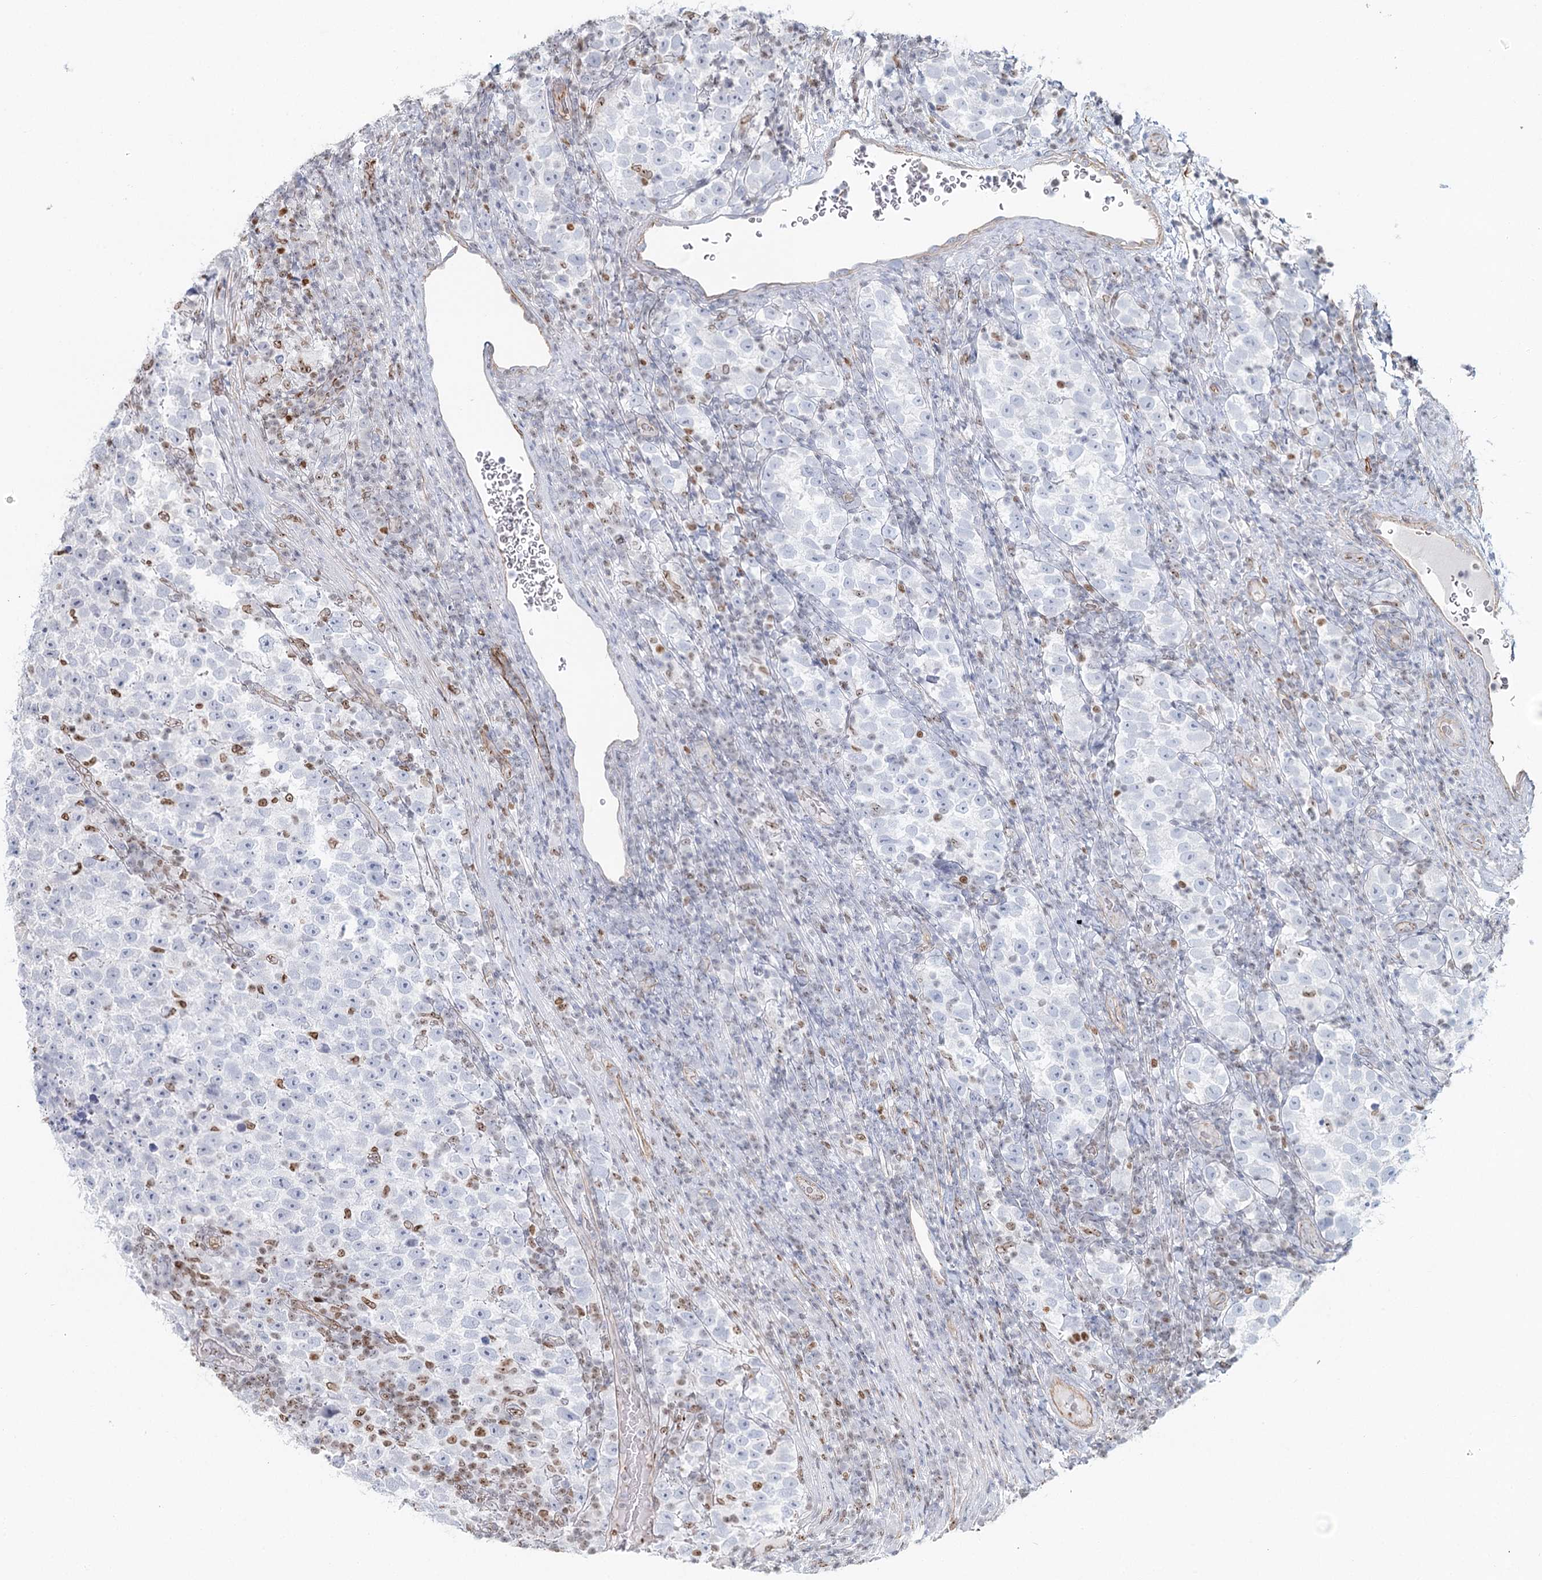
{"staining": {"intensity": "negative", "quantity": "none", "location": "none"}, "tissue": "testis cancer", "cell_type": "Tumor cells", "image_type": "cancer", "snomed": [{"axis": "morphology", "description": "Normal tissue, NOS"}, {"axis": "morphology", "description": "Seminoma, NOS"}, {"axis": "topography", "description": "Testis"}], "caption": "Tumor cells show no significant protein positivity in seminoma (testis). Nuclei are stained in blue.", "gene": "ZFYVE28", "patient": {"sex": "male", "age": 43}}